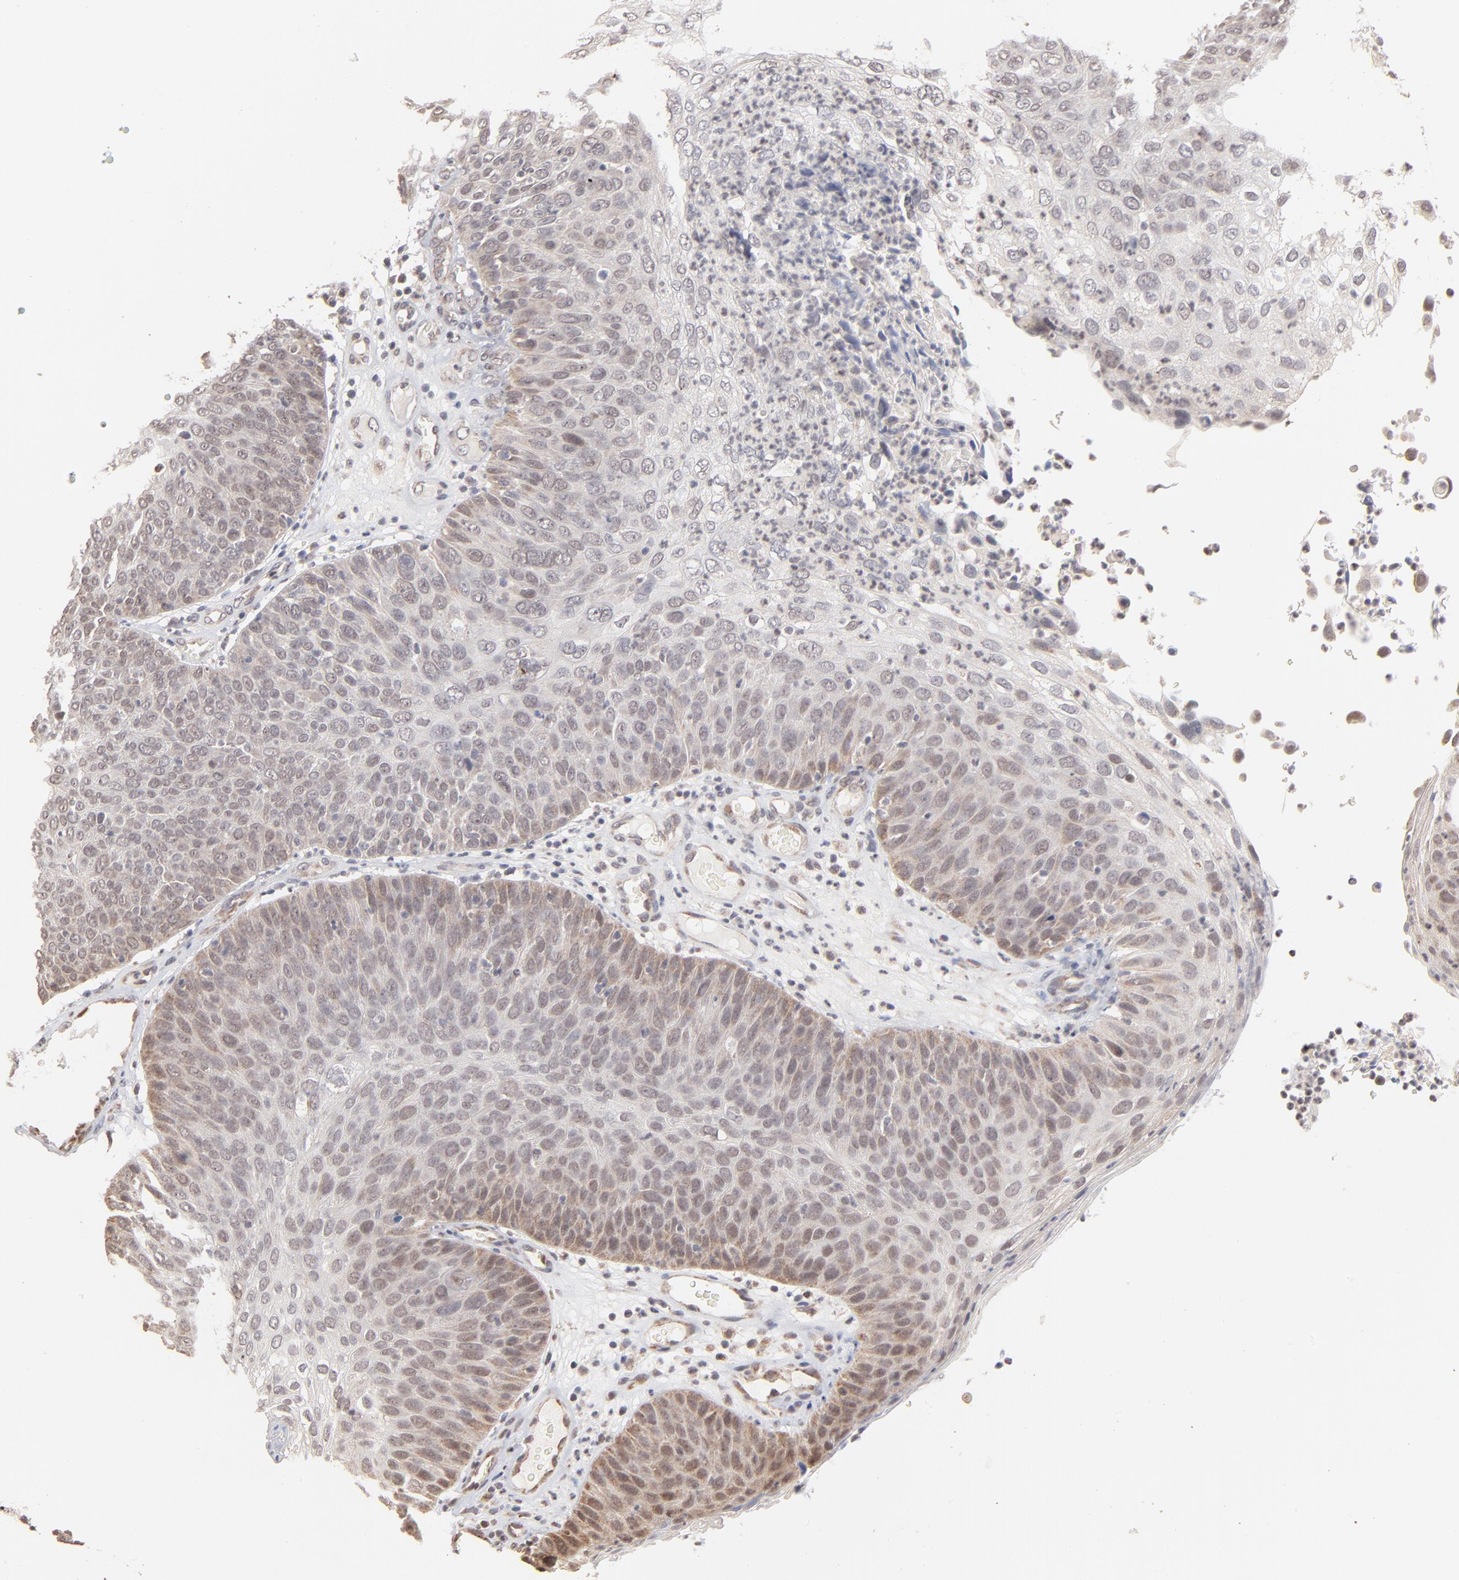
{"staining": {"intensity": "moderate", "quantity": "<25%", "location": "cytoplasmic/membranous,nuclear"}, "tissue": "skin cancer", "cell_type": "Tumor cells", "image_type": "cancer", "snomed": [{"axis": "morphology", "description": "Squamous cell carcinoma, NOS"}, {"axis": "topography", "description": "Skin"}], "caption": "Immunohistochemical staining of skin cancer exhibits moderate cytoplasmic/membranous and nuclear protein staining in about <25% of tumor cells.", "gene": "MSL2", "patient": {"sex": "male", "age": 87}}